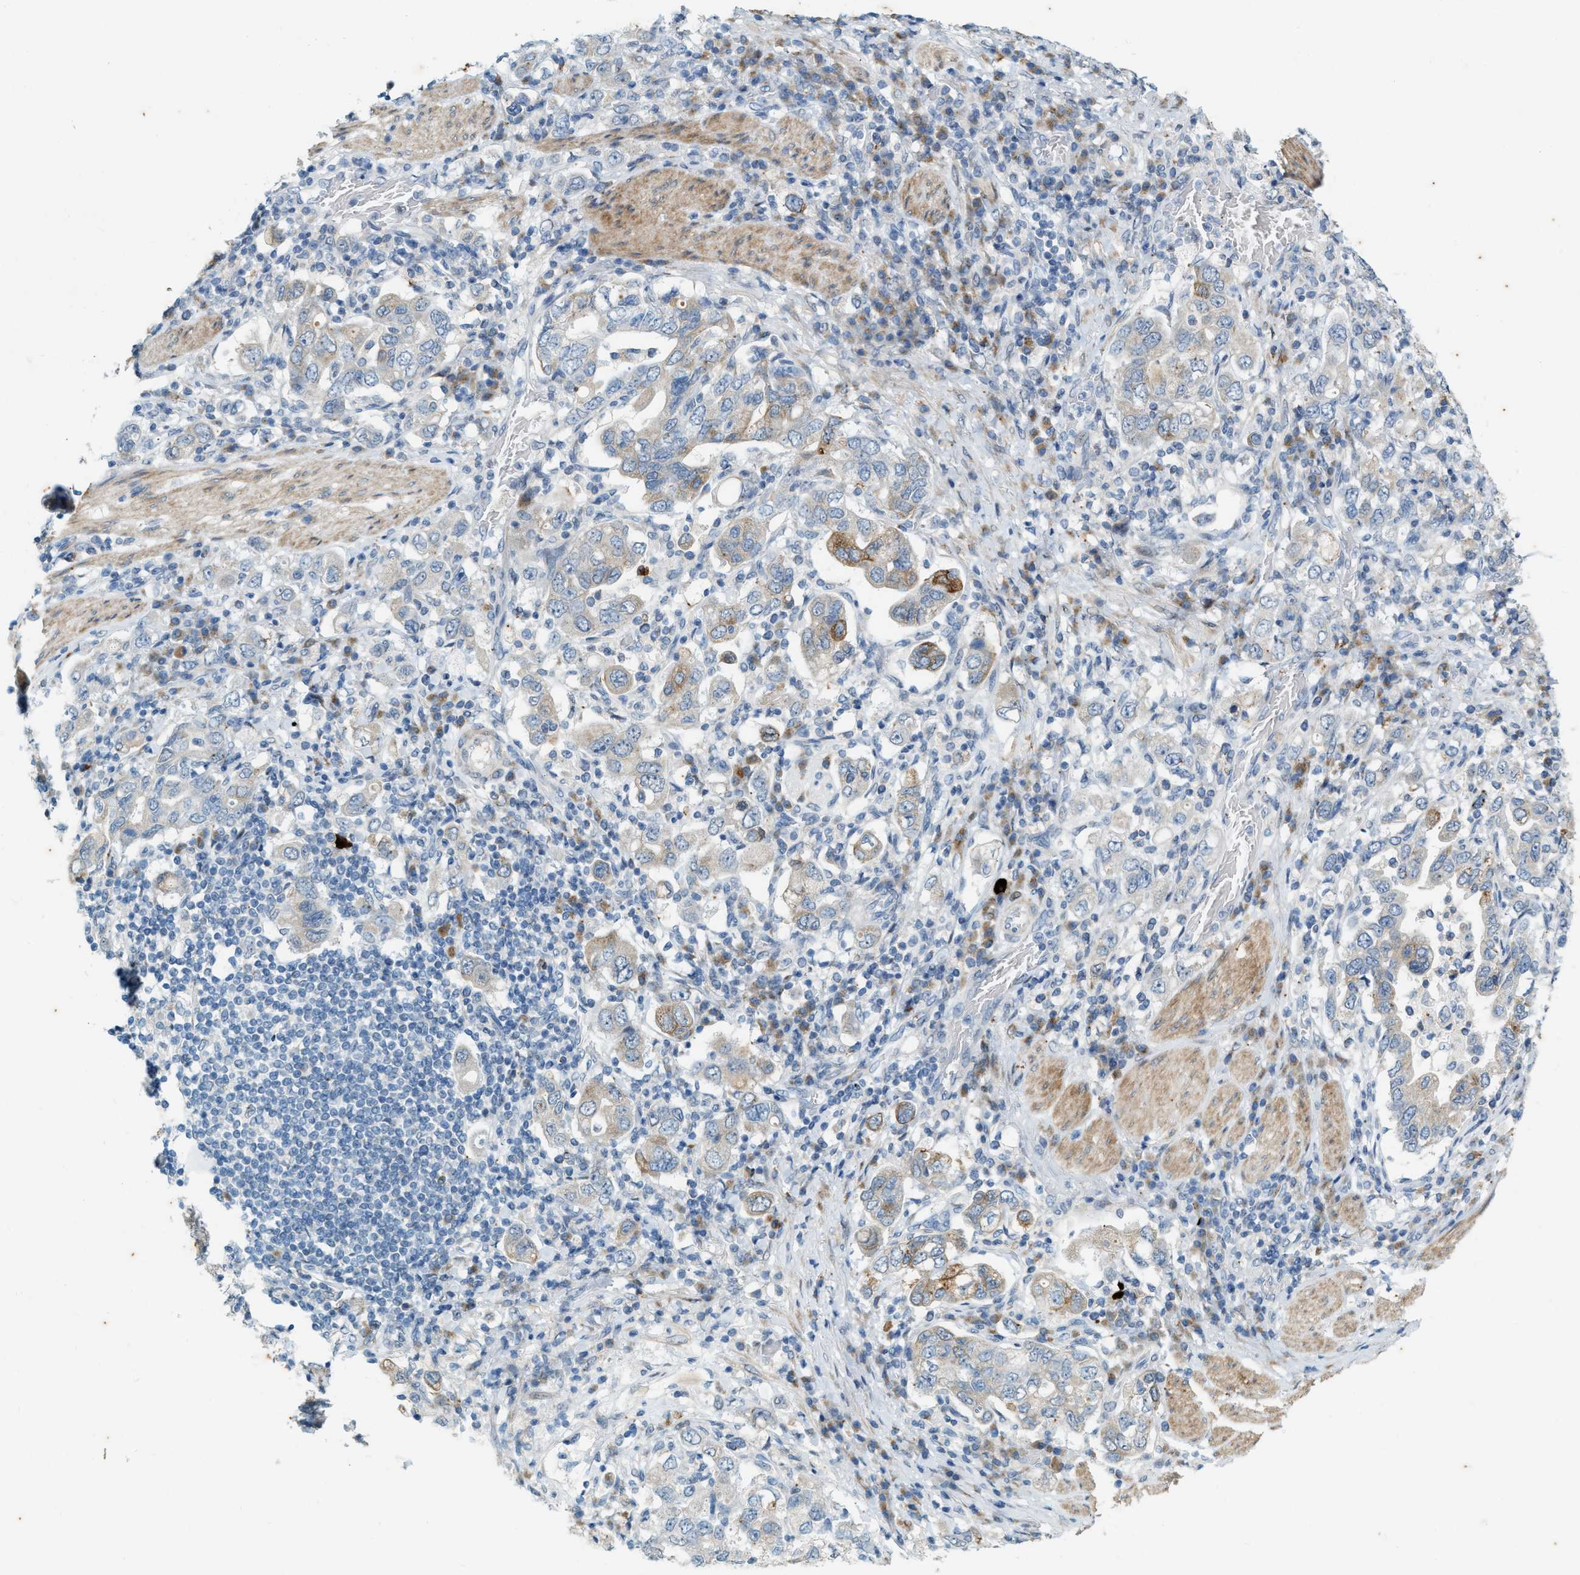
{"staining": {"intensity": "moderate", "quantity": "<25%", "location": "cytoplasmic/membranous"}, "tissue": "stomach cancer", "cell_type": "Tumor cells", "image_type": "cancer", "snomed": [{"axis": "morphology", "description": "Adenocarcinoma, NOS"}, {"axis": "topography", "description": "Stomach, upper"}], "caption": "Immunohistochemistry (IHC) micrograph of neoplastic tissue: stomach adenocarcinoma stained using immunohistochemistry shows low levels of moderate protein expression localized specifically in the cytoplasmic/membranous of tumor cells, appearing as a cytoplasmic/membranous brown color.", "gene": "CHPF2", "patient": {"sex": "male", "age": 62}}